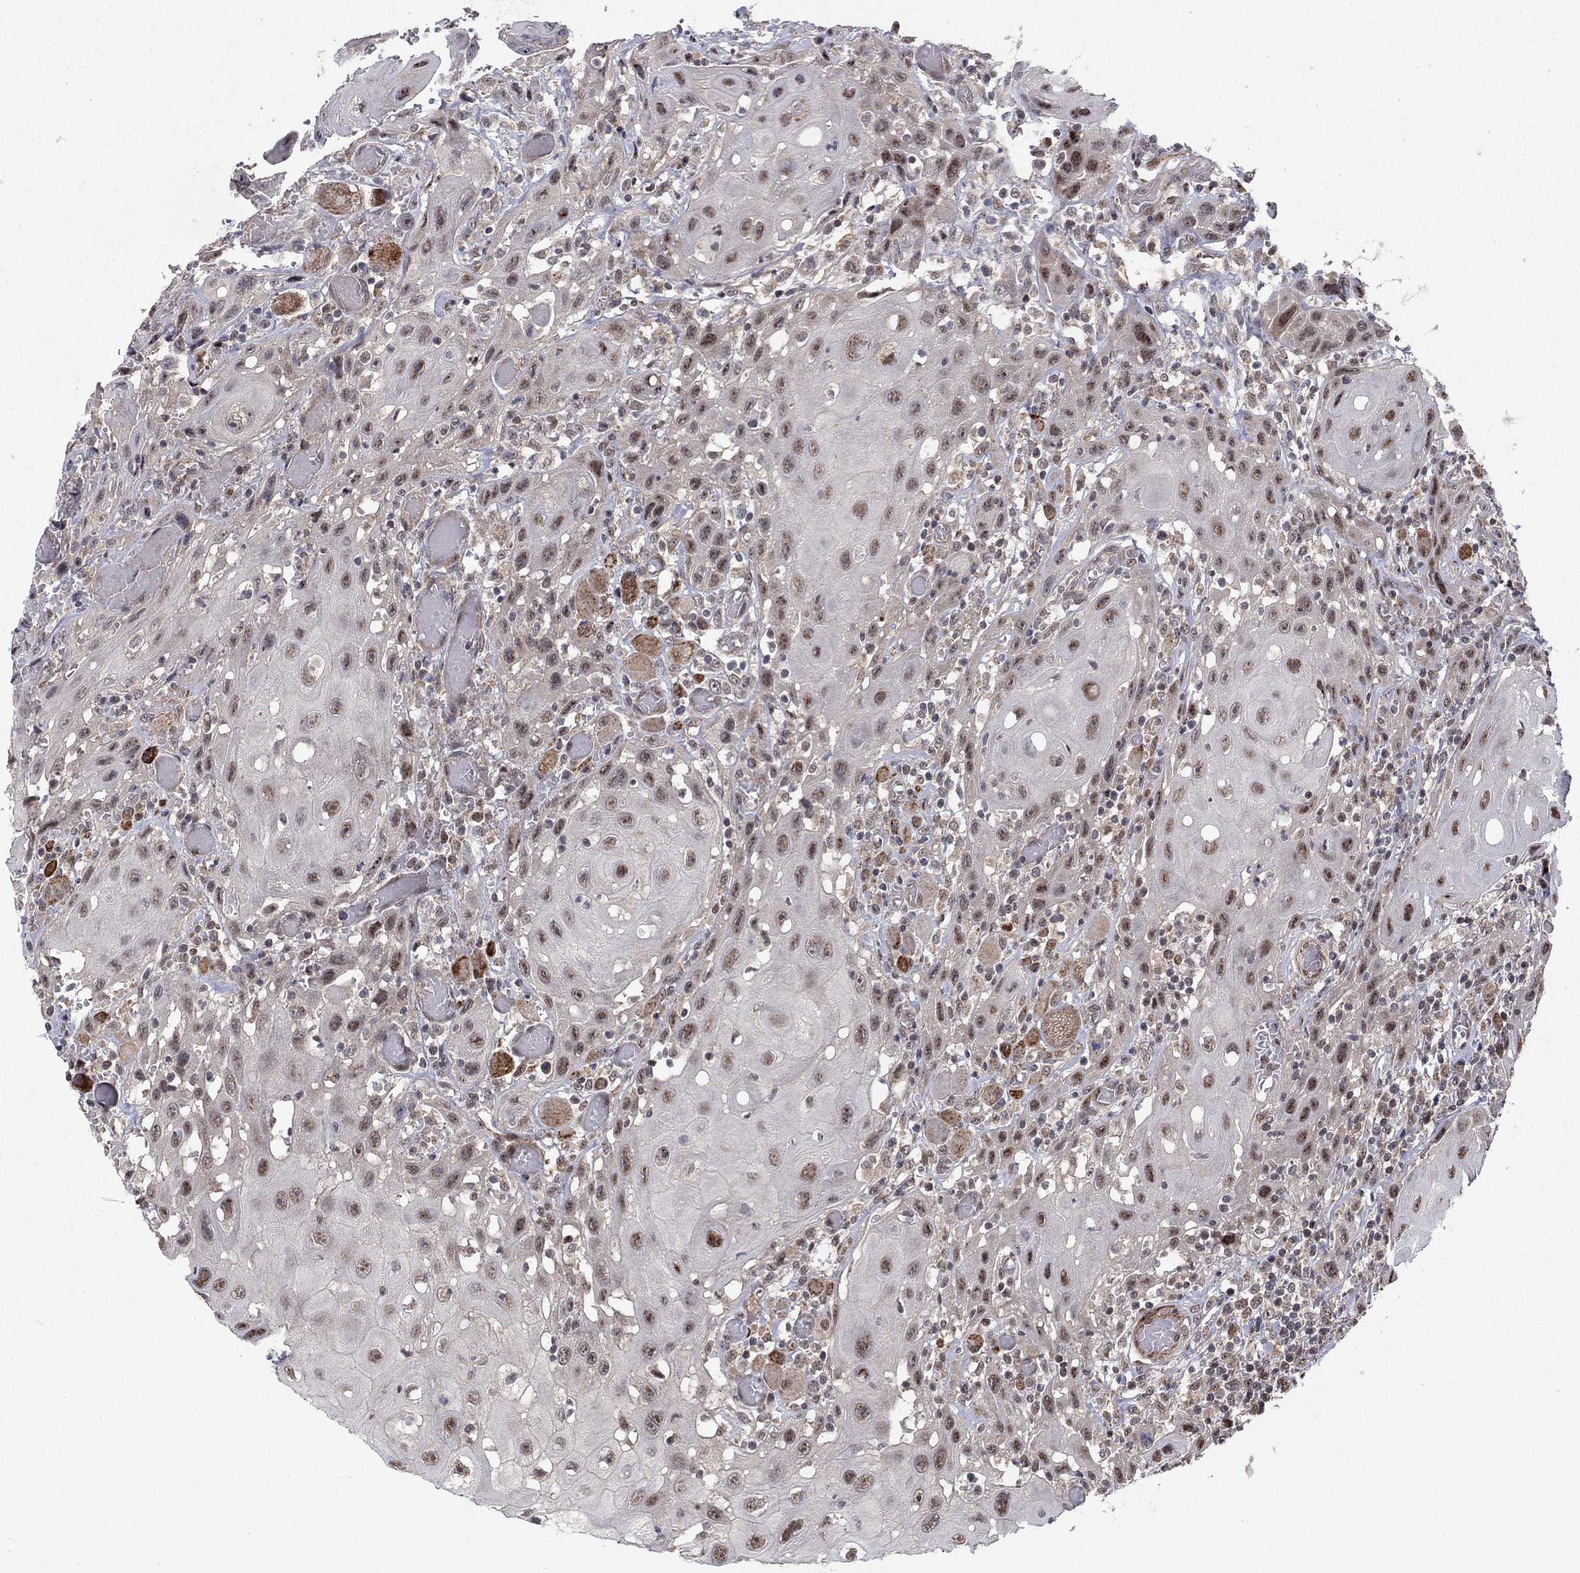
{"staining": {"intensity": "moderate", "quantity": "25%-75%", "location": "nuclear"}, "tissue": "head and neck cancer", "cell_type": "Tumor cells", "image_type": "cancer", "snomed": [{"axis": "morphology", "description": "Normal tissue, NOS"}, {"axis": "morphology", "description": "Squamous cell carcinoma, NOS"}, {"axis": "topography", "description": "Oral tissue"}, {"axis": "topography", "description": "Head-Neck"}], "caption": "The micrograph demonstrates immunohistochemical staining of squamous cell carcinoma (head and neck). There is moderate nuclear positivity is appreciated in approximately 25%-75% of tumor cells. The staining is performed using DAB (3,3'-diaminobenzidine) brown chromogen to label protein expression. The nuclei are counter-stained blue using hematoxylin.", "gene": "ZNF395", "patient": {"sex": "male", "age": 71}}